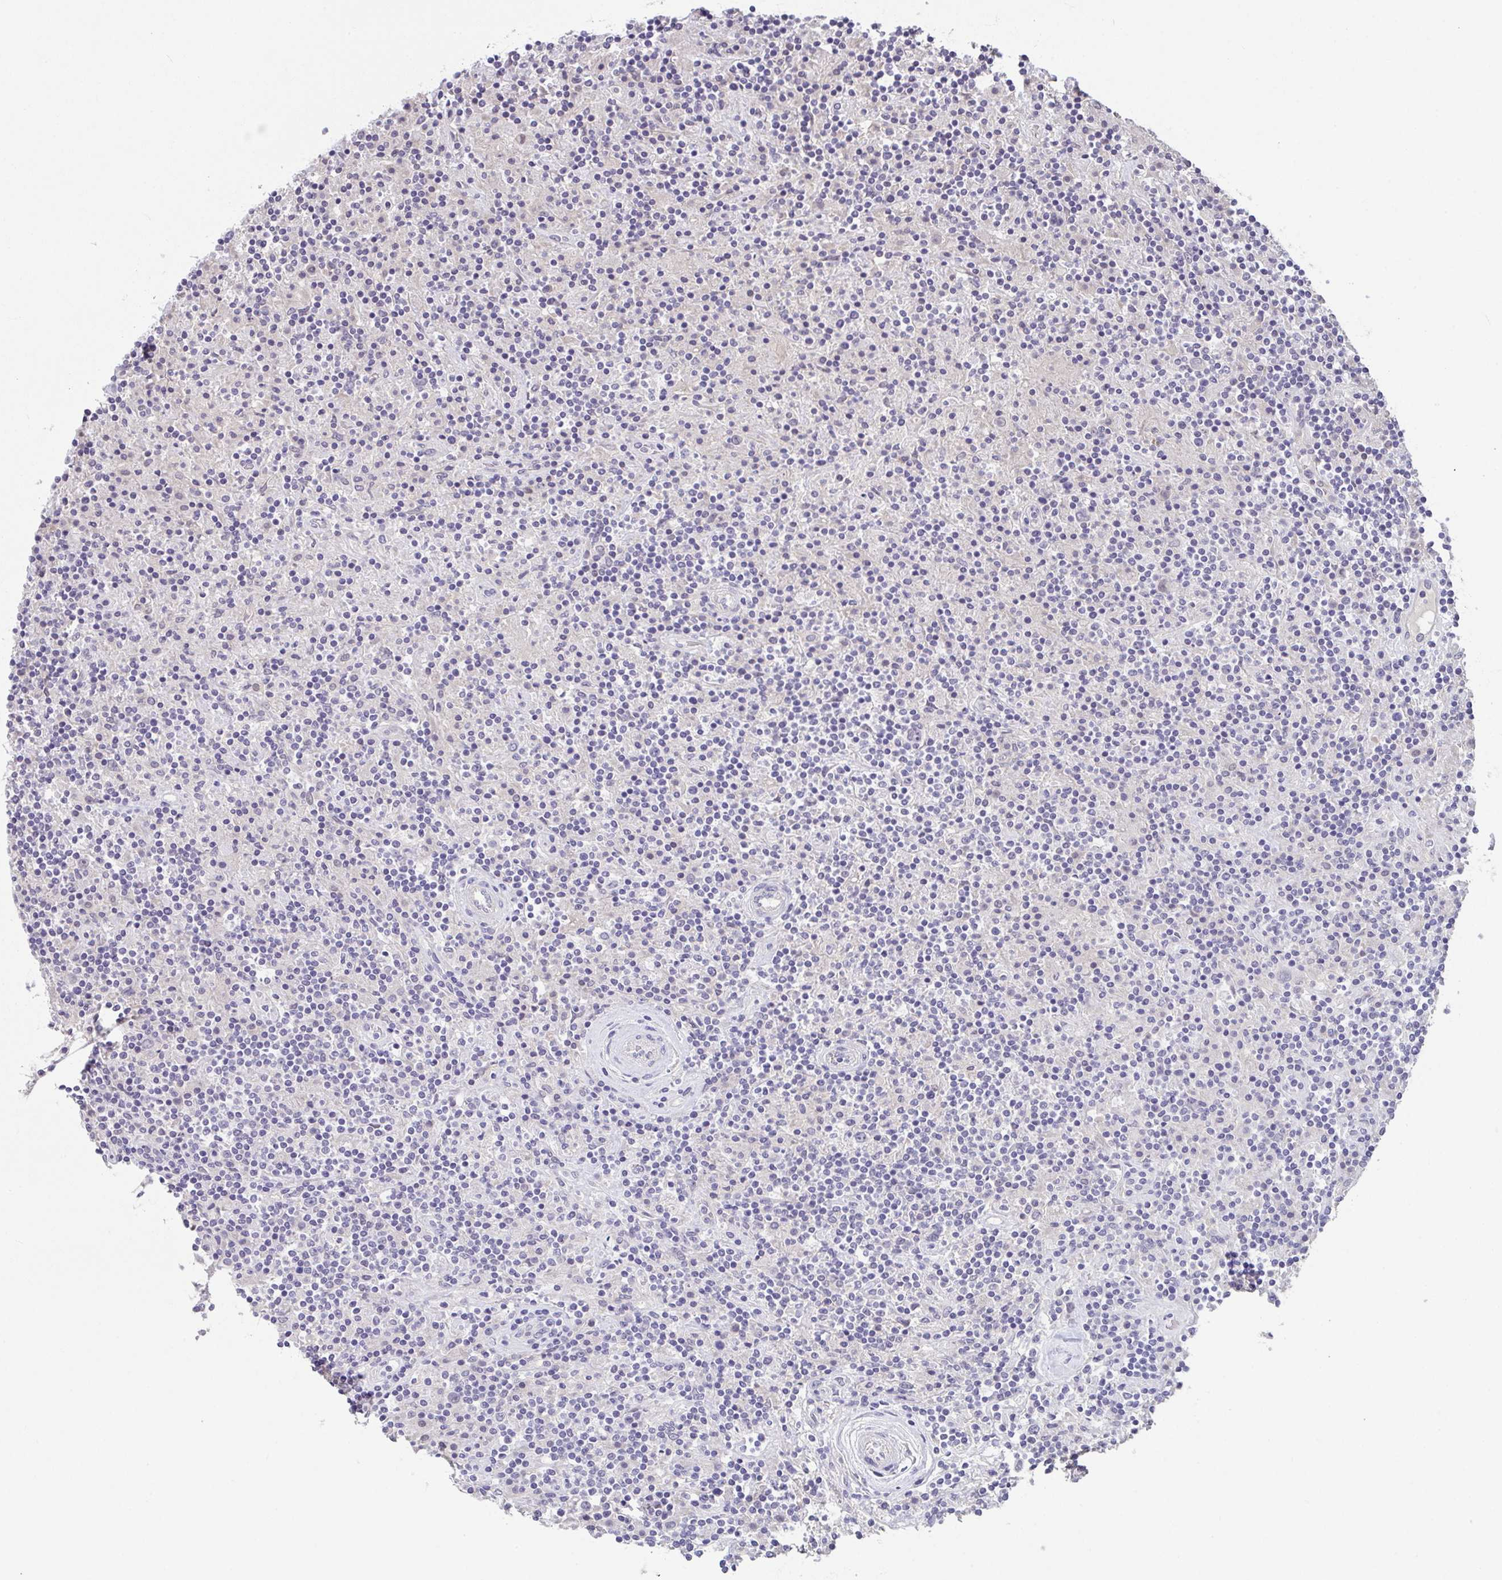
{"staining": {"intensity": "negative", "quantity": "none", "location": "none"}, "tissue": "lymphoma", "cell_type": "Tumor cells", "image_type": "cancer", "snomed": [{"axis": "morphology", "description": "Hodgkin's disease, NOS"}, {"axis": "topography", "description": "Lymph node"}], "caption": "The micrograph shows no staining of tumor cells in lymphoma.", "gene": "GLTPD2", "patient": {"sex": "male", "age": 70}}